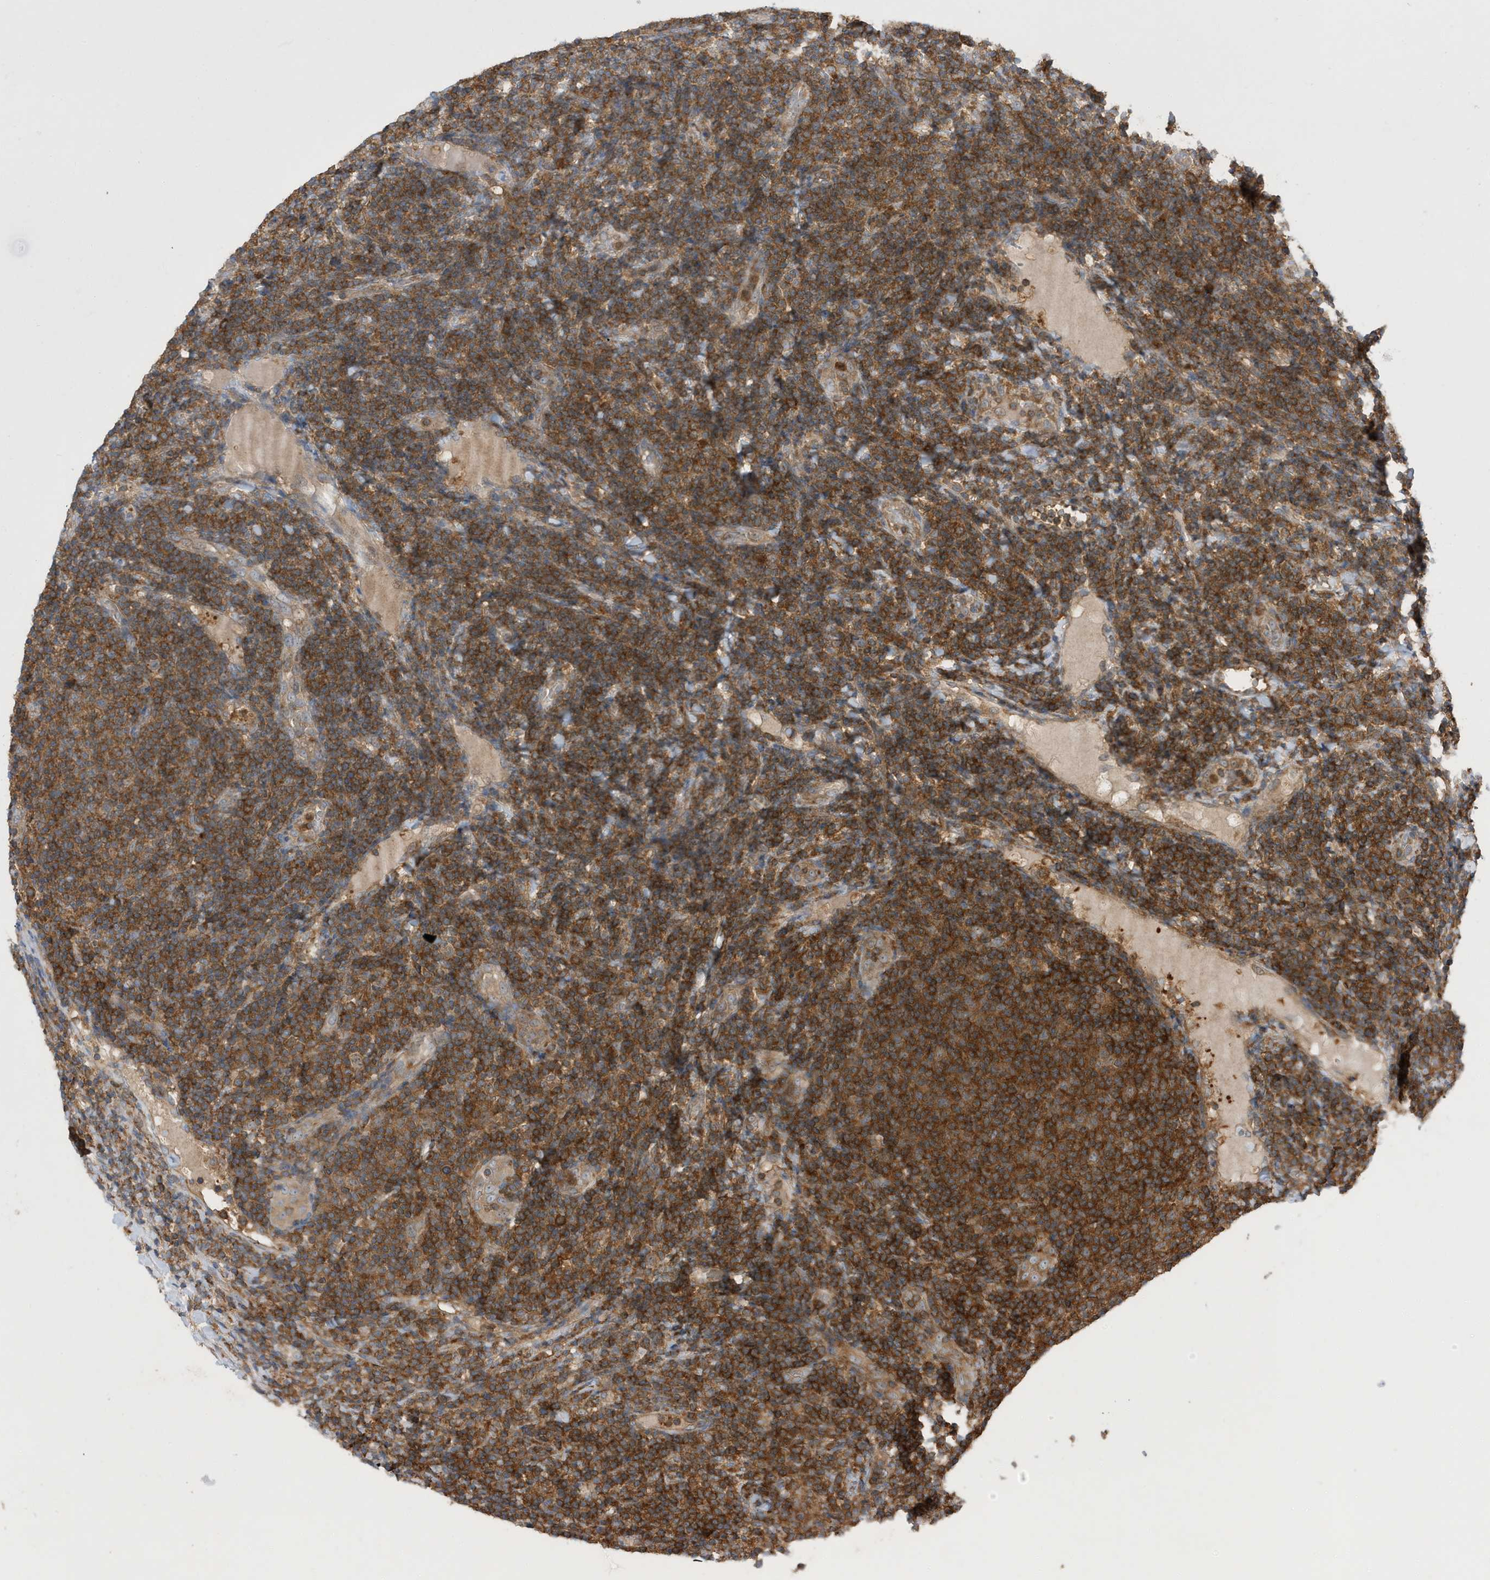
{"staining": {"intensity": "strong", "quantity": ">75%", "location": "cytoplasmic/membranous"}, "tissue": "lymphoma", "cell_type": "Tumor cells", "image_type": "cancer", "snomed": [{"axis": "morphology", "description": "Malignant lymphoma, non-Hodgkin's type, Low grade"}, {"axis": "topography", "description": "Lymph node"}], "caption": "IHC photomicrograph of lymphoma stained for a protein (brown), which displays high levels of strong cytoplasmic/membranous staining in approximately >75% of tumor cells.", "gene": "LAPTM4A", "patient": {"sex": "male", "age": 66}}